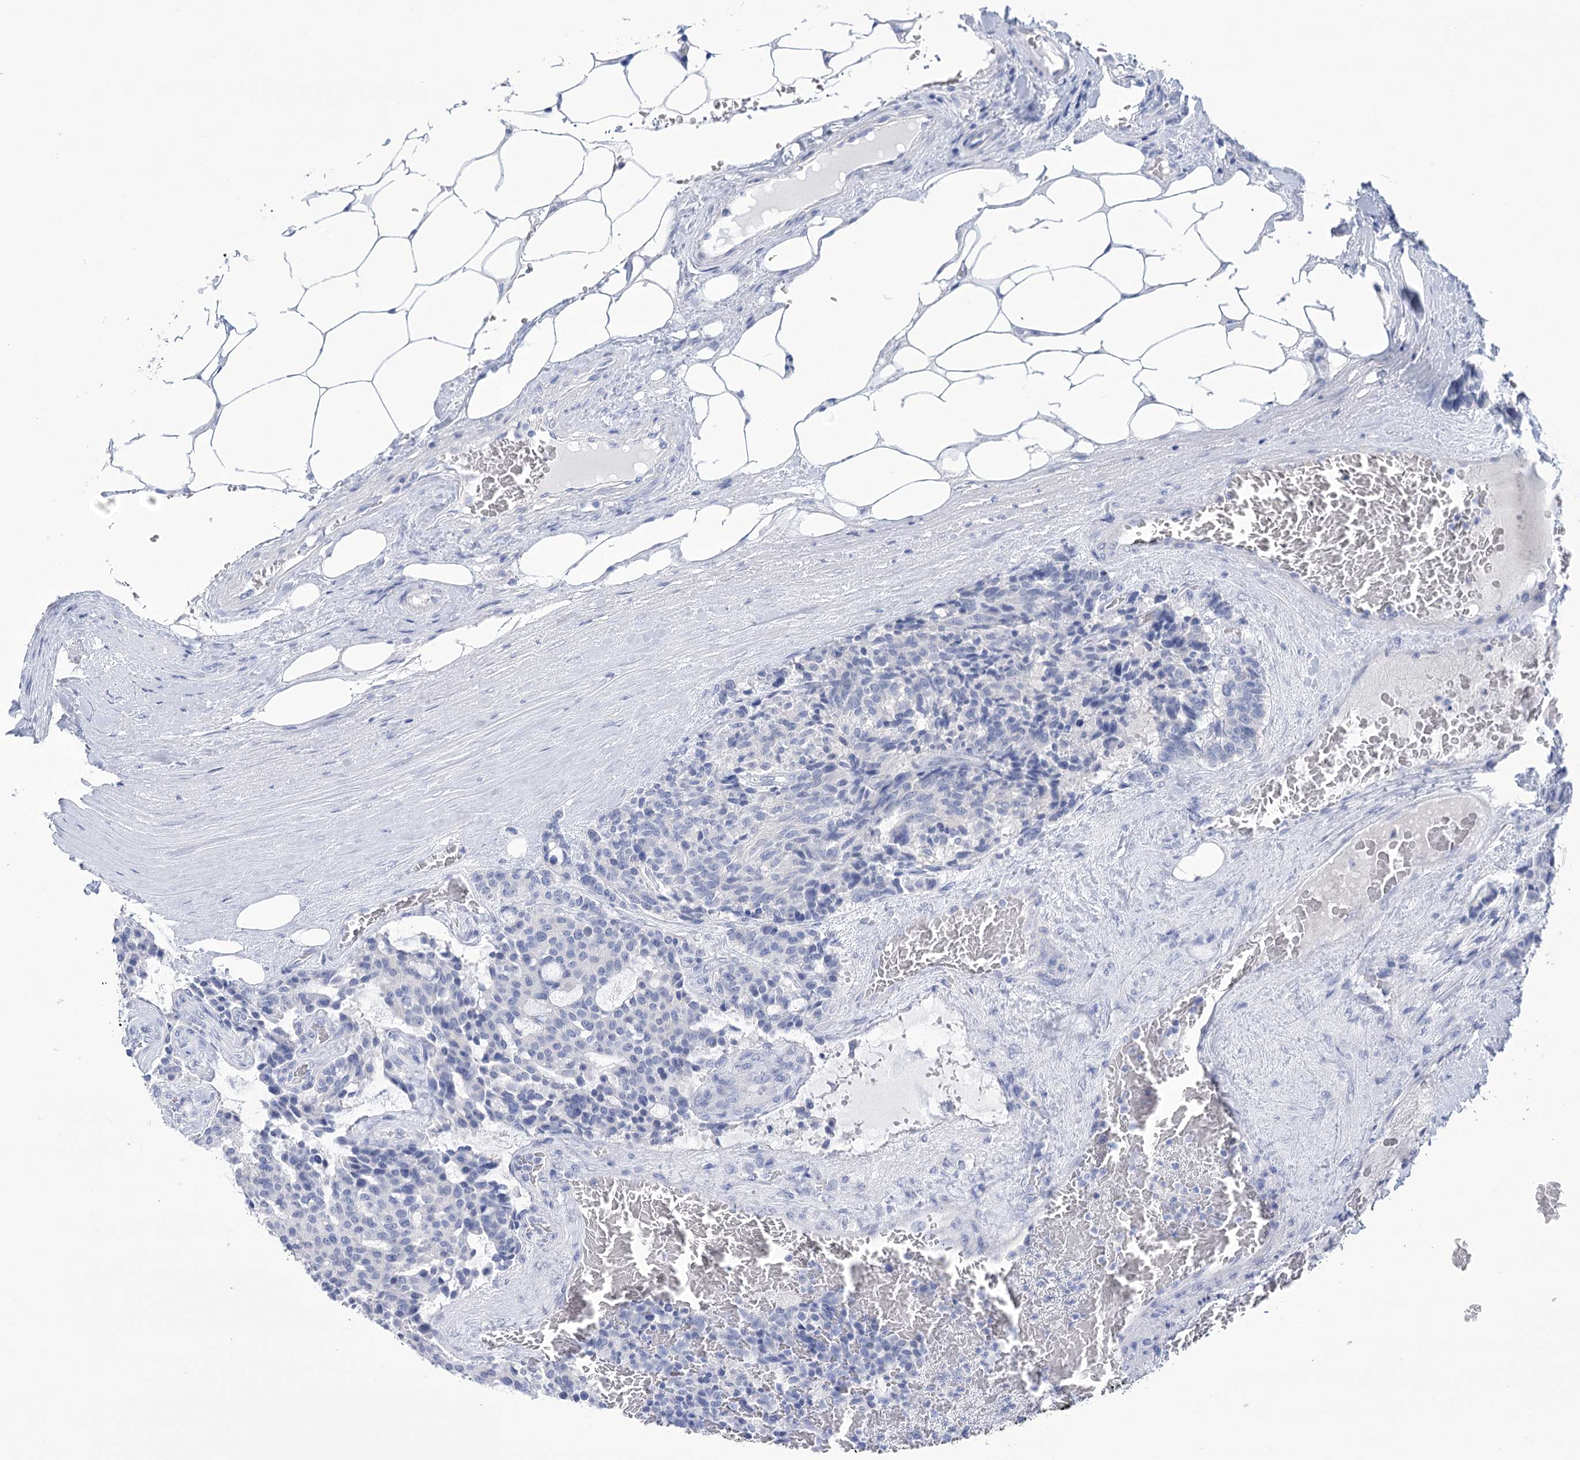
{"staining": {"intensity": "negative", "quantity": "none", "location": "none"}, "tissue": "carcinoid", "cell_type": "Tumor cells", "image_type": "cancer", "snomed": [{"axis": "morphology", "description": "Carcinoid, malignant, NOS"}, {"axis": "topography", "description": "Pancreas"}], "caption": "The image reveals no significant staining in tumor cells of malignant carcinoid.", "gene": "PBLD", "patient": {"sex": "female", "age": 54}}